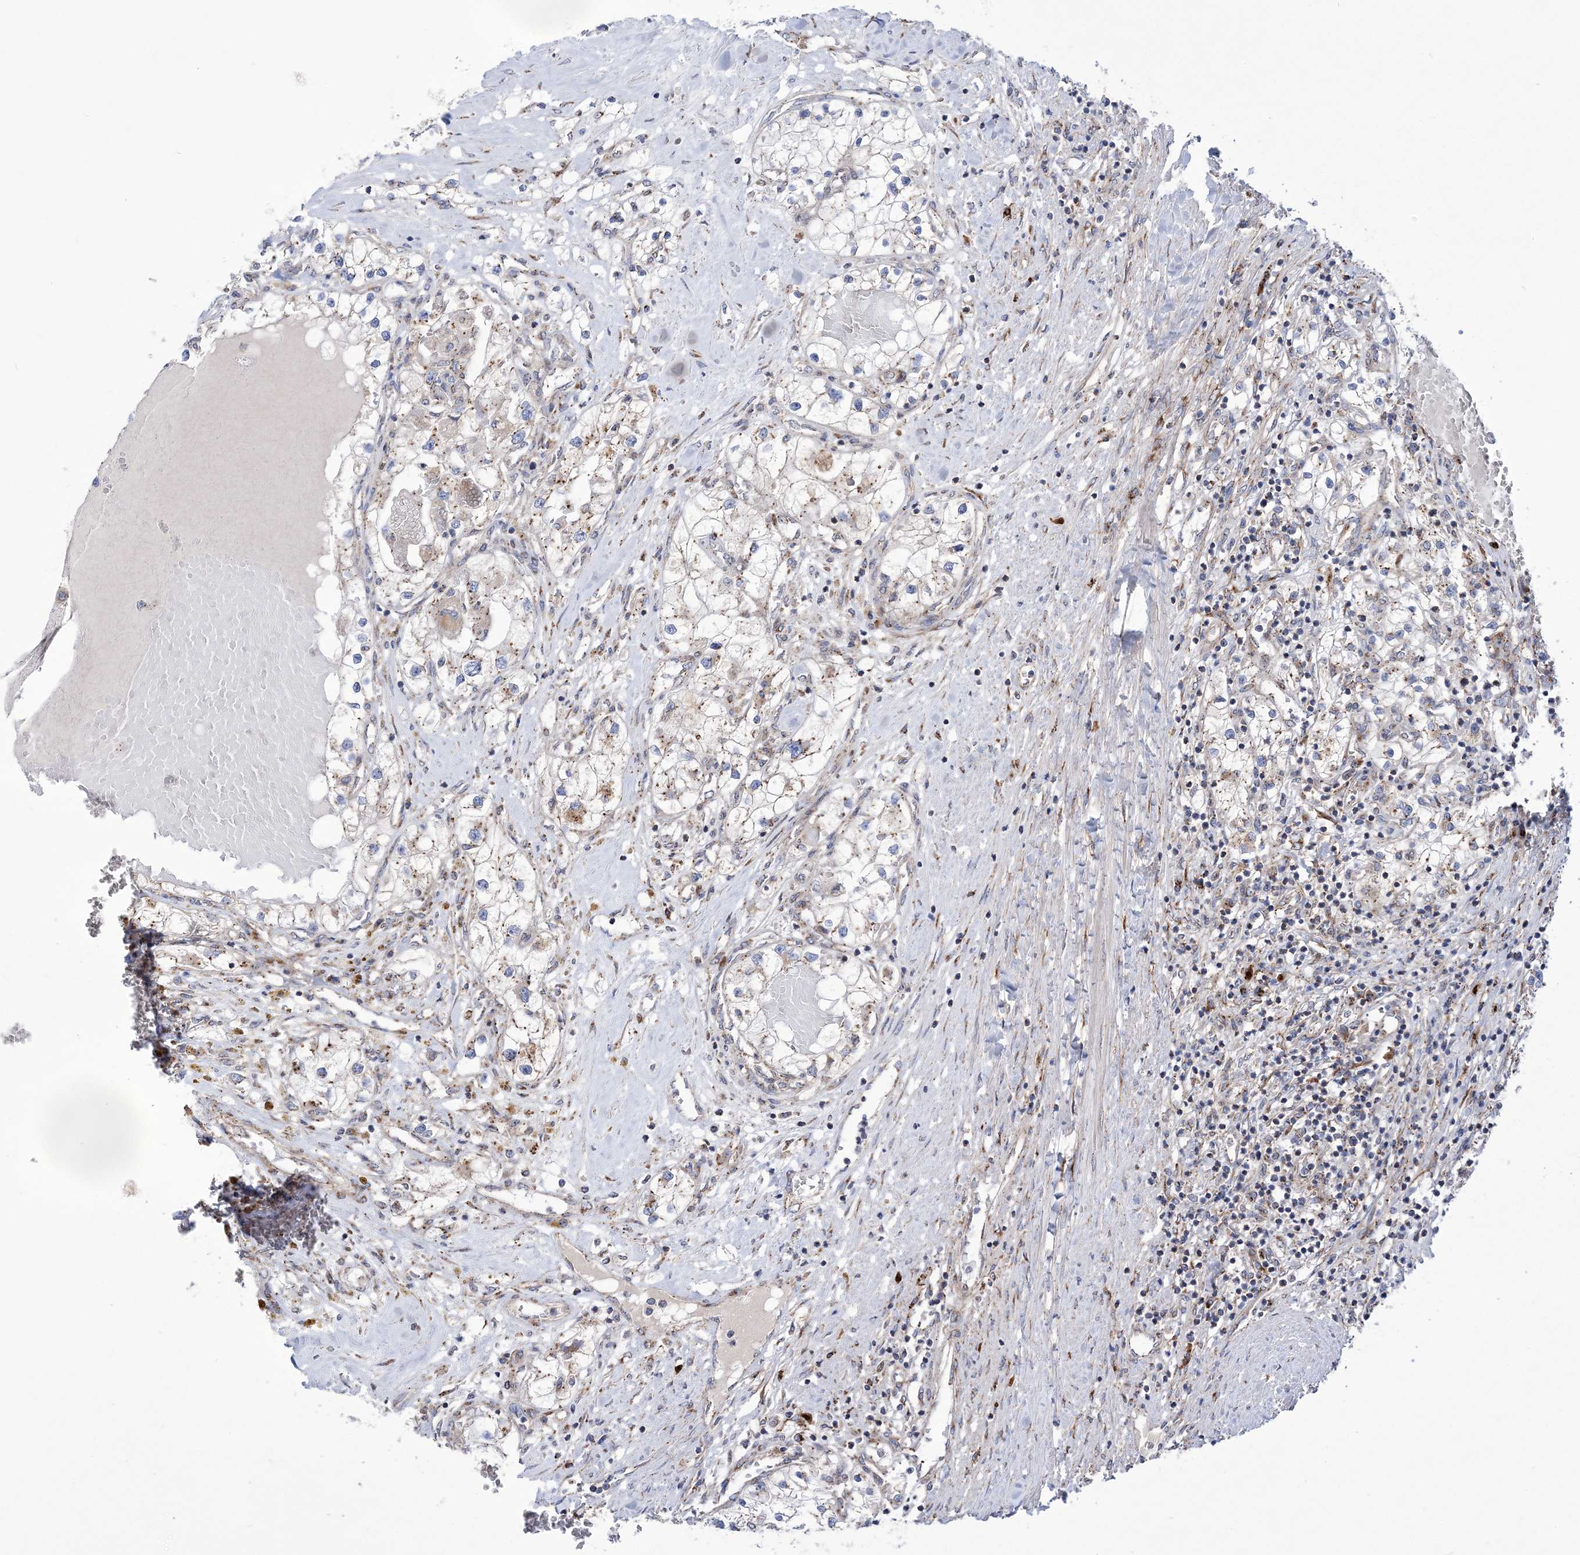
{"staining": {"intensity": "negative", "quantity": "none", "location": "none"}, "tissue": "renal cancer", "cell_type": "Tumor cells", "image_type": "cancer", "snomed": [{"axis": "morphology", "description": "Normal tissue, NOS"}, {"axis": "morphology", "description": "Adenocarcinoma, NOS"}, {"axis": "topography", "description": "Kidney"}], "caption": "This is an IHC micrograph of human renal cancer (adenocarcinoma). There is no expression in tumor cells.", "gene": "COPB2", "patient": {"sex": "male", "age": 68}}